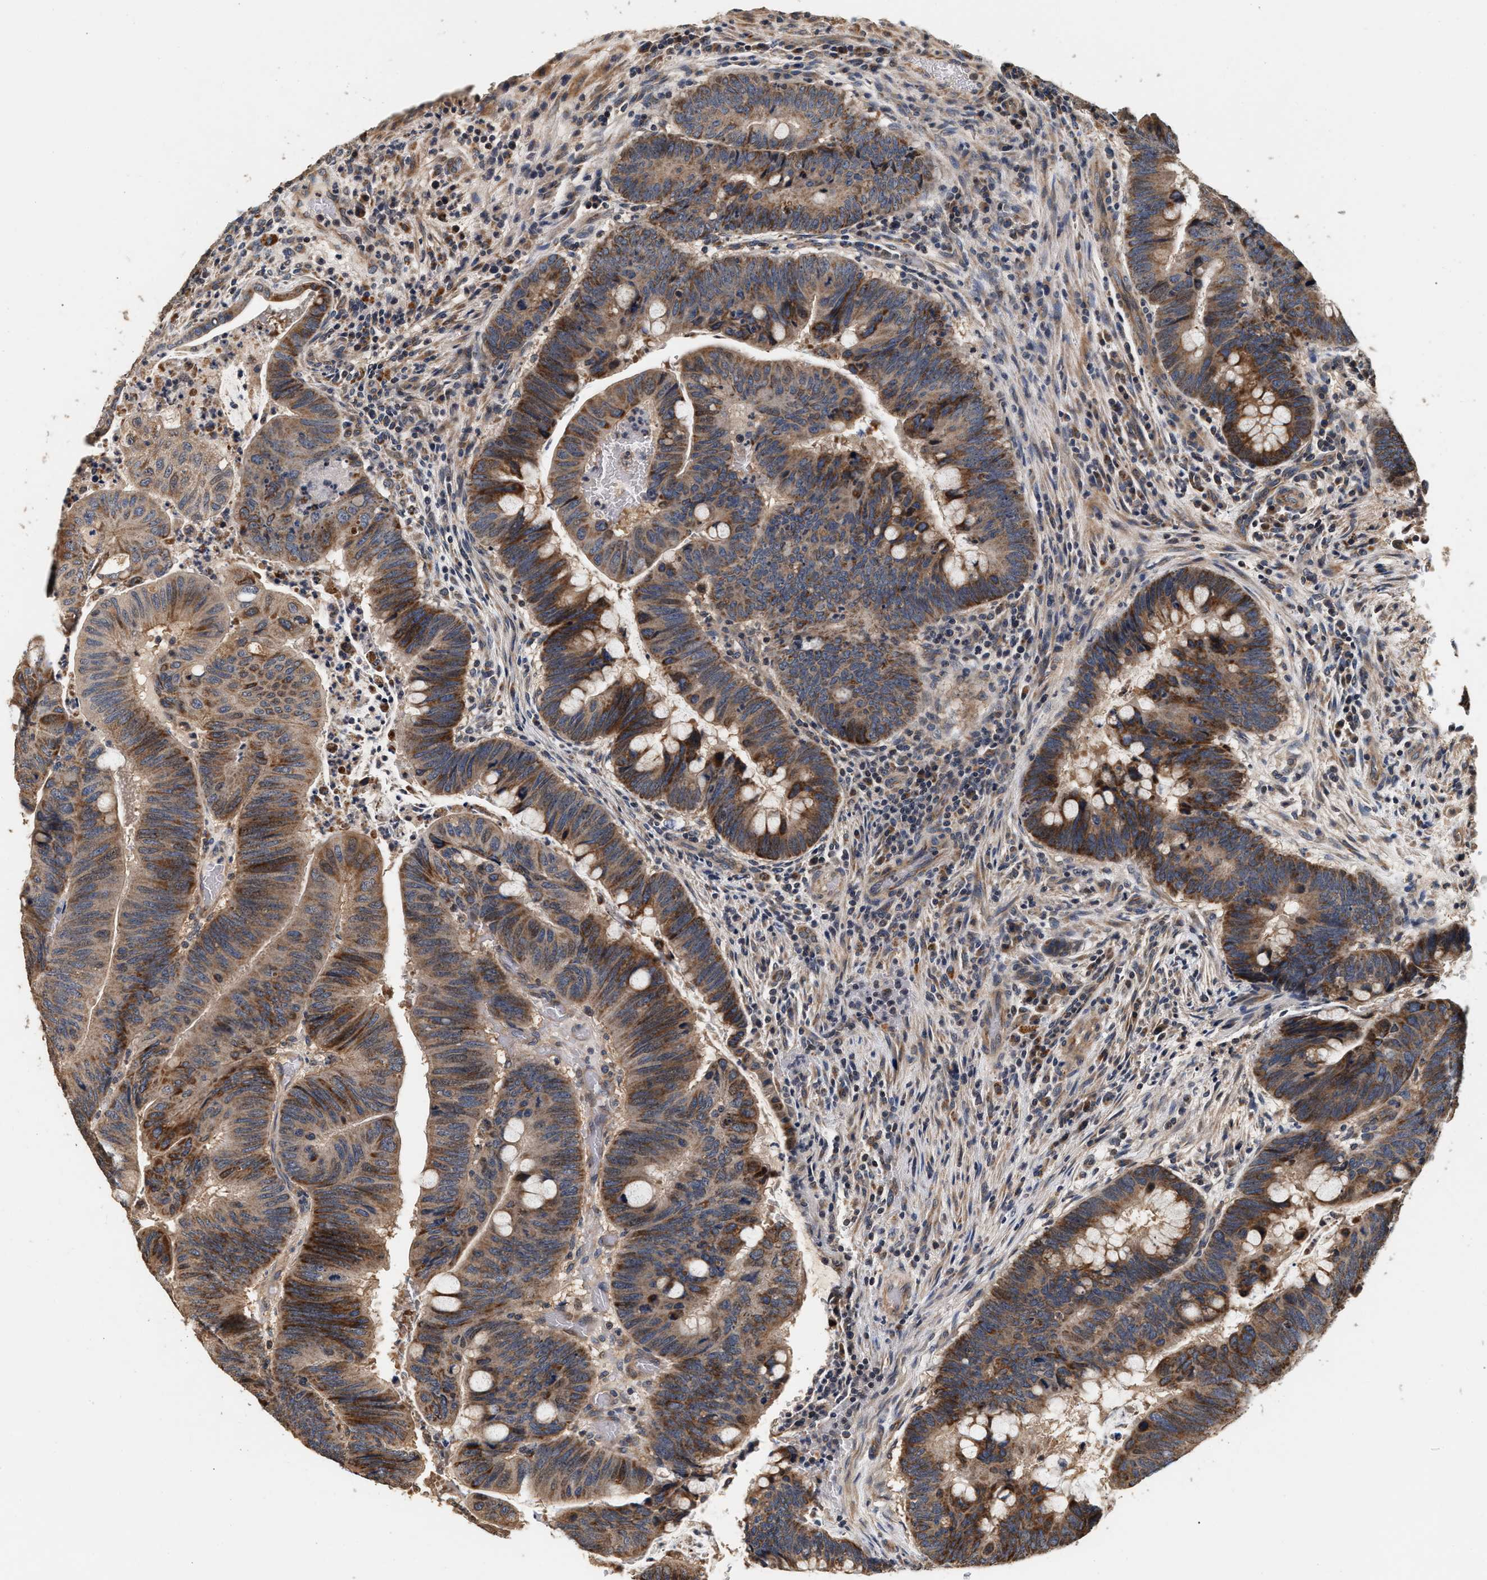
{"staining": {"intensity": "moderate", "quantity": ">75%", "location": "cytoplasmic/membranous"}, "tissue": "colorectal cancer", "cell_type": "Tumor cells", "image_type": "cancer", "snomed": [{"axis": "morphology", "description": "Normal tissue, NOS"}, {"axis": "morphology", "description": "Adenocarcinoma, NOS"}, {"axis": "topography", "description": "Rectum"}, {"axis": "topography", "description": "Peripheral nerve tissue"}], "caption": "Colorectal cancer stained with IHC displays moderate cytoplasmic/membranous expression in approximately >75% of tumor cells.", "gene": "PTGR3", "patient": {"sex": "male", "age": 92}}